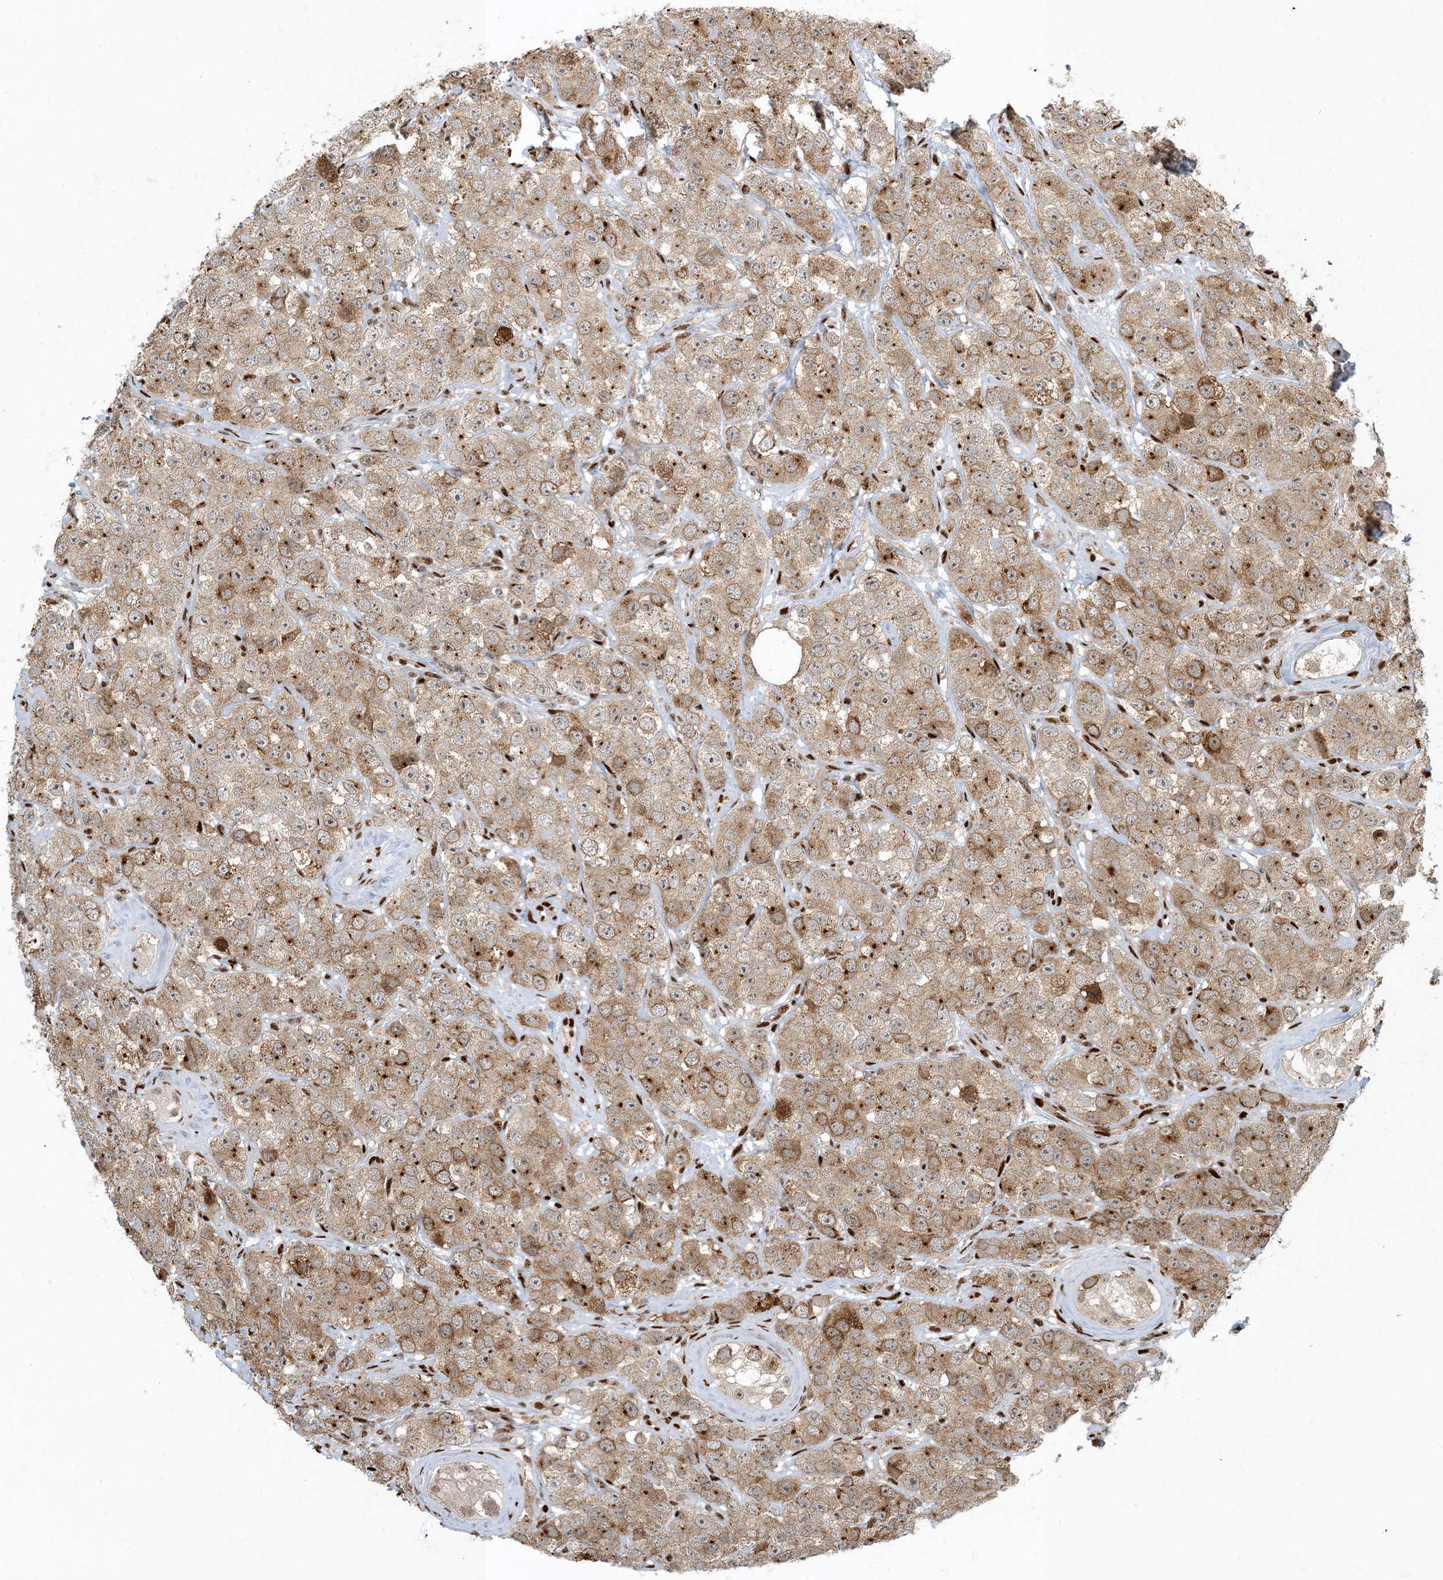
{"staining": {"intensity": "moderate", "quantity": ">75%", "location": "cytoplasmic/membranous"}, "tissue": "testis cancer", "cell_type": "Tumor cells", "image_type": "cancer", "snomed": [{"axis": "morphology", "description": "Seminoma, NOS"}, {"axis": "topography", "description": "Testis"}], "caption": "Protein positivity by IHC shows moderate cytoplasmic/membranous staining in approximately >75% of tumor cells in seminoma (testis).", "gene": "MBD1", "patient": {"sex": "male", "age": 28}}